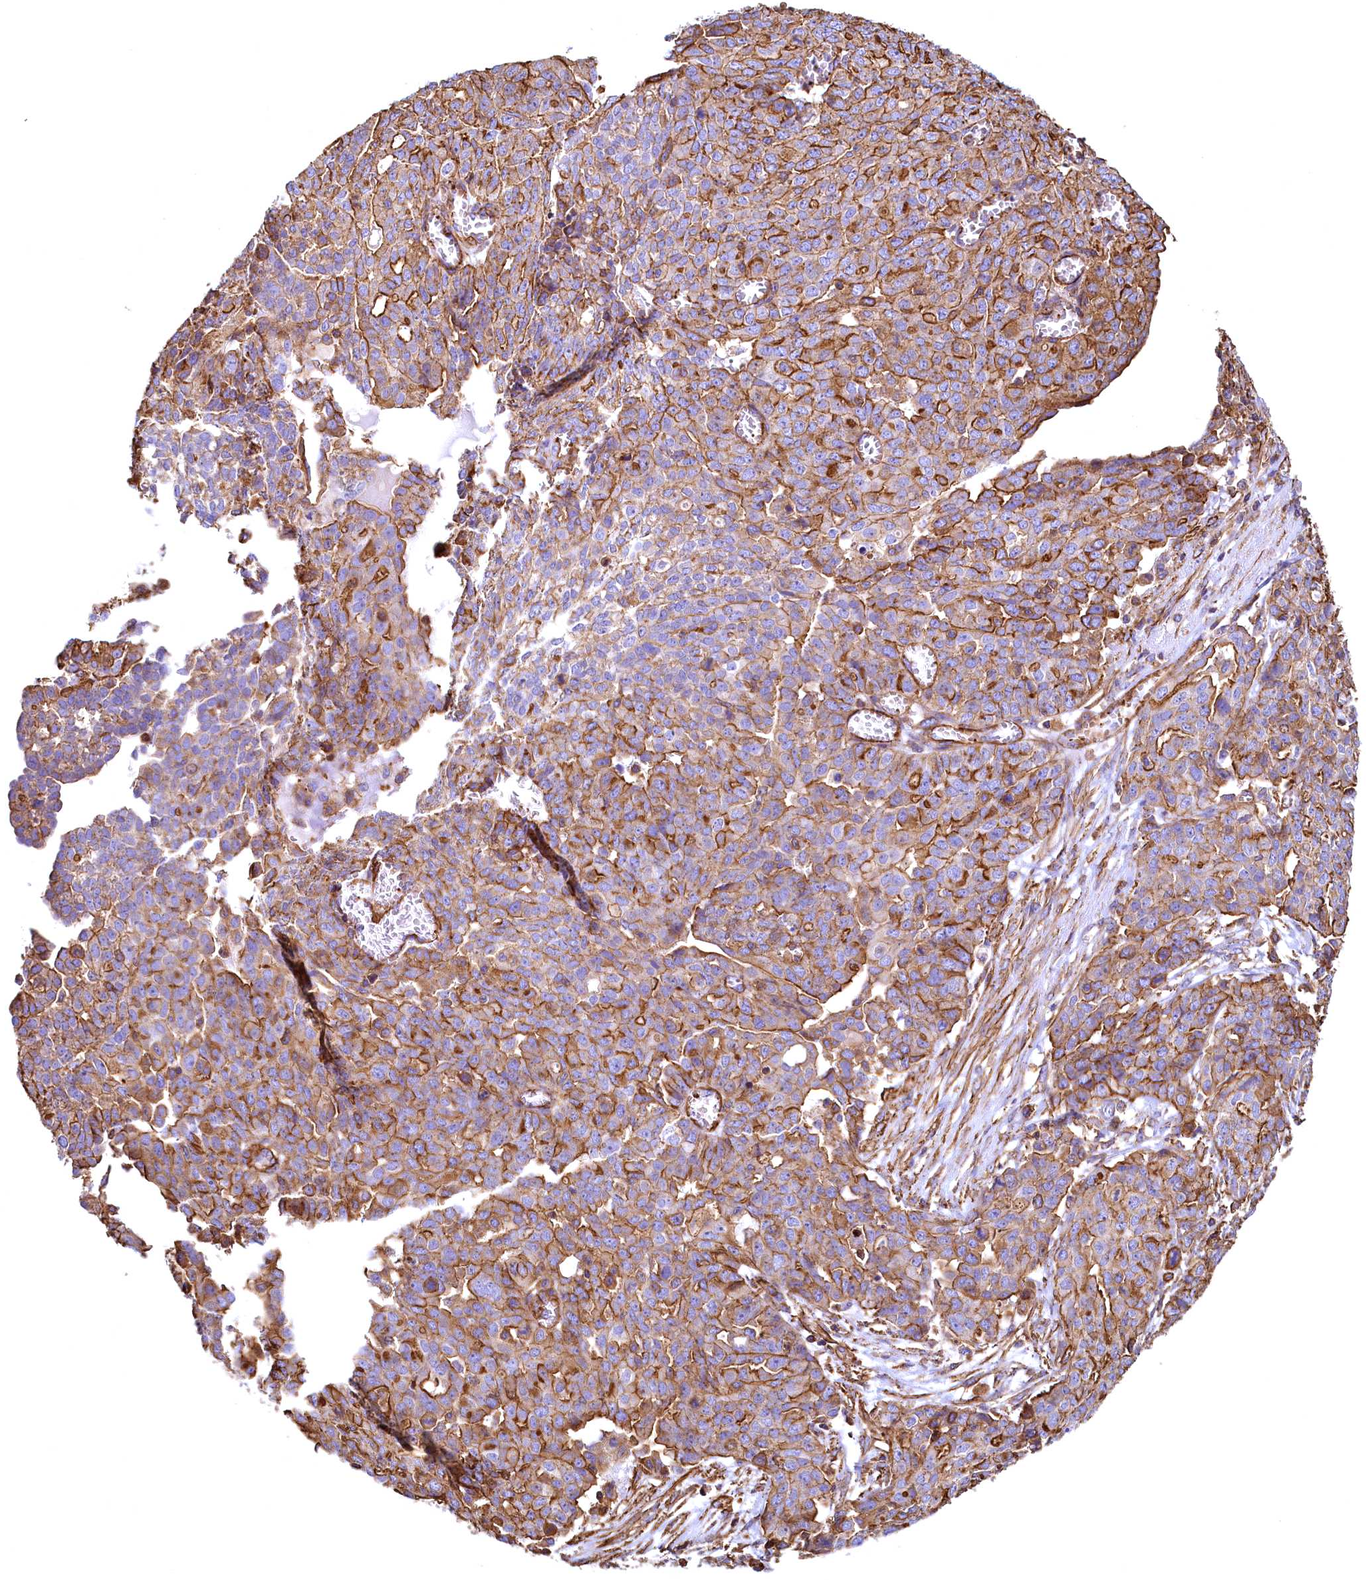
{"staining": {"intensity": "strong", "quantity": ">75%", "location": "cytoplasmic/membranous"}, "tissue": "ovarian cancer", "cell_type": "Tumor cells", "image_type": "cancer", "snomed": [{"axis": "morphology", "description": "Cystadenocarcinoma, serous, NOS"}, {"axis": "topography", "description": "Soft tissue"}, {"axis": "topography", "description": "Ovary"}], "caption": "Strong cytoplasmic/membranous staining for a protein is identified in approximately >75% of tumor cells of ovarian cancer (serous cystadenocarcinoma) using IHC.", "gene": "THBS1", "patient": {"sex": "female", "age": 57}}